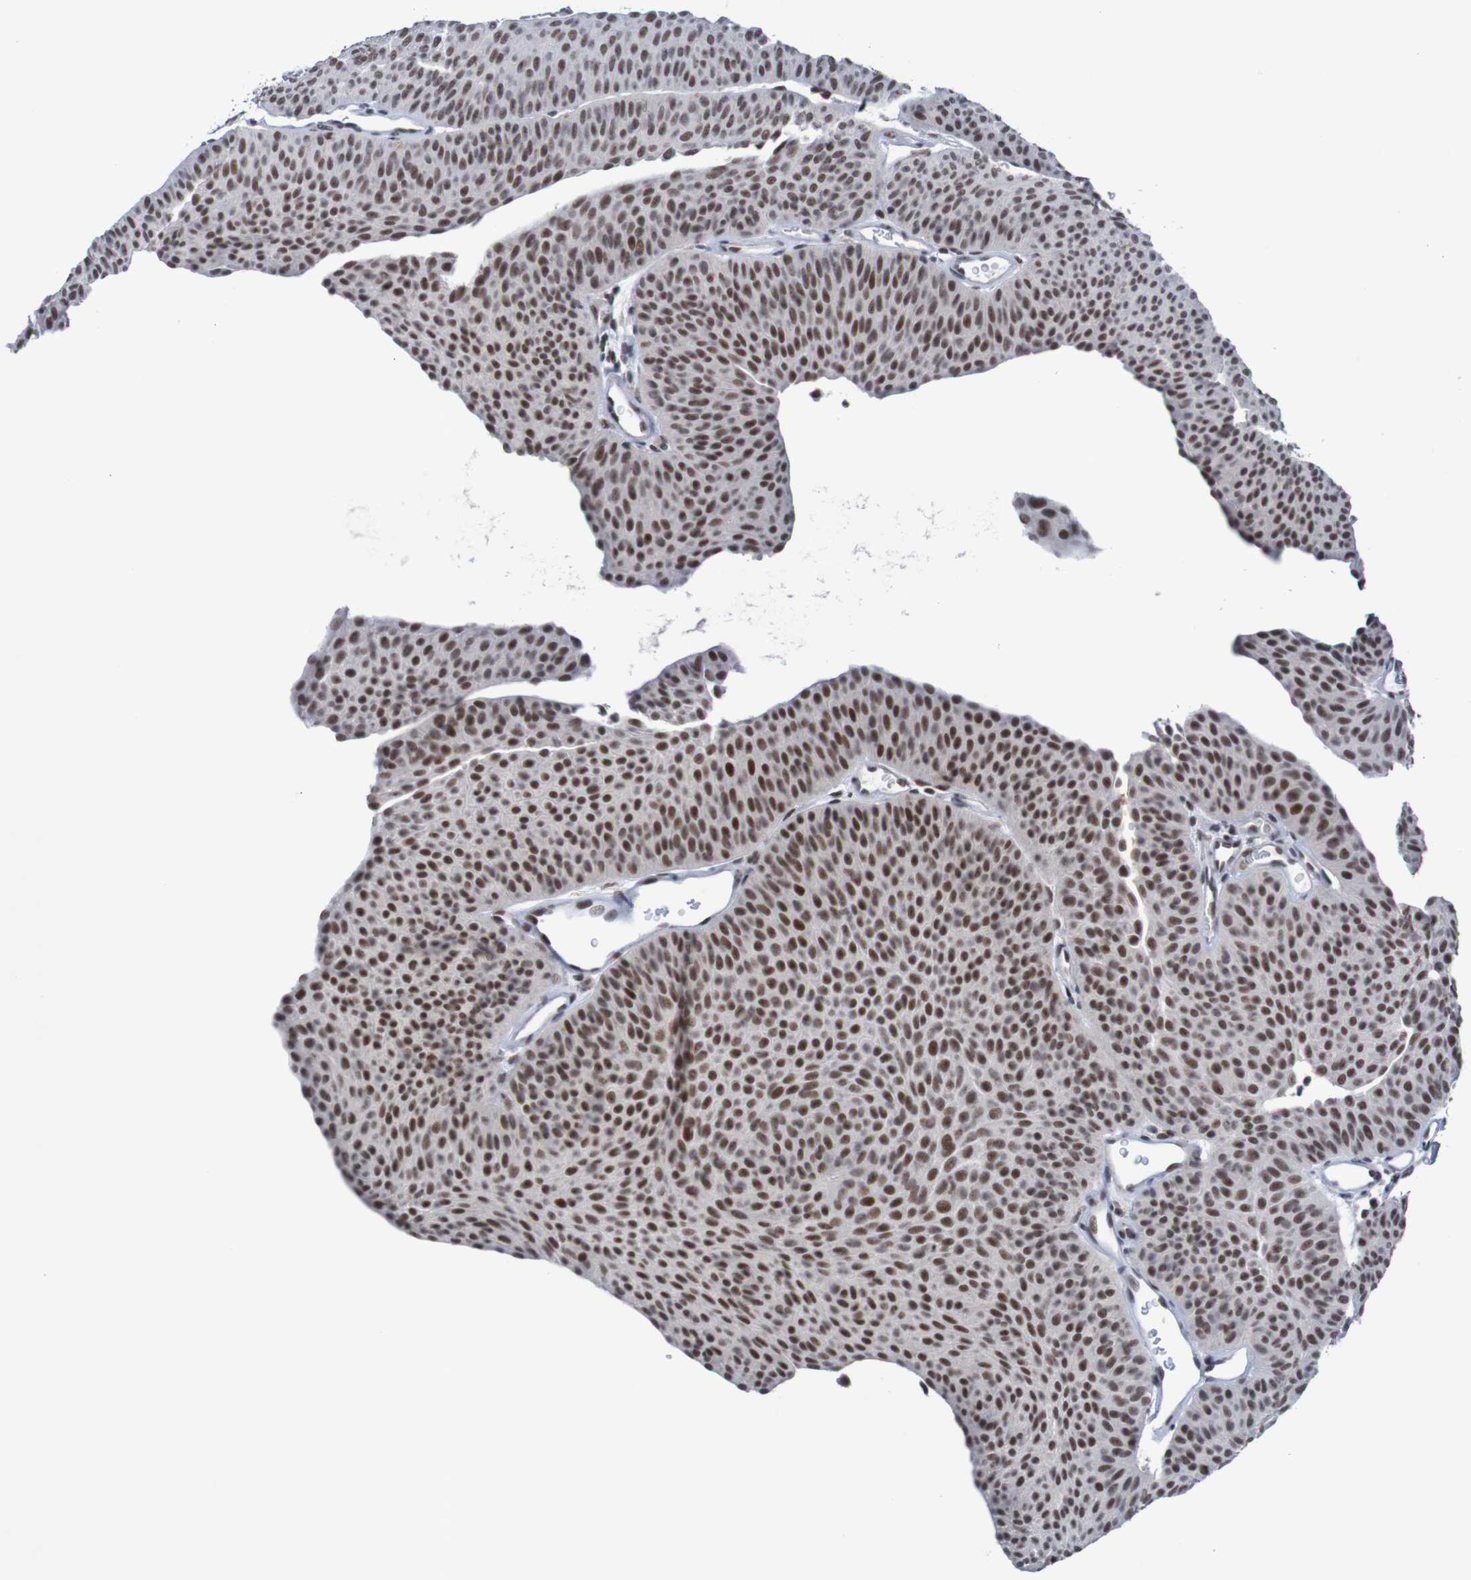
{"staining": {"intensity": "strong", "quantity": "25%-75%", "location": "nuclear"}, "tissue": "urothelial cancer", "cell_type": "Tumor cells", "image_type": "cancer", "snomed": [{"axis": "morphology", "description": "Urothelial carcinoma, Low grade"}, {"axis": "topography", "description": "Urinary bladder"}], "caption": "Tumor cells exhibit high levels of strong nuclear expression in about 25%-75% of cells in human urothelial cancer.", "gene": "CDC5L", "patient": {"sex": "female", "age": 60}}